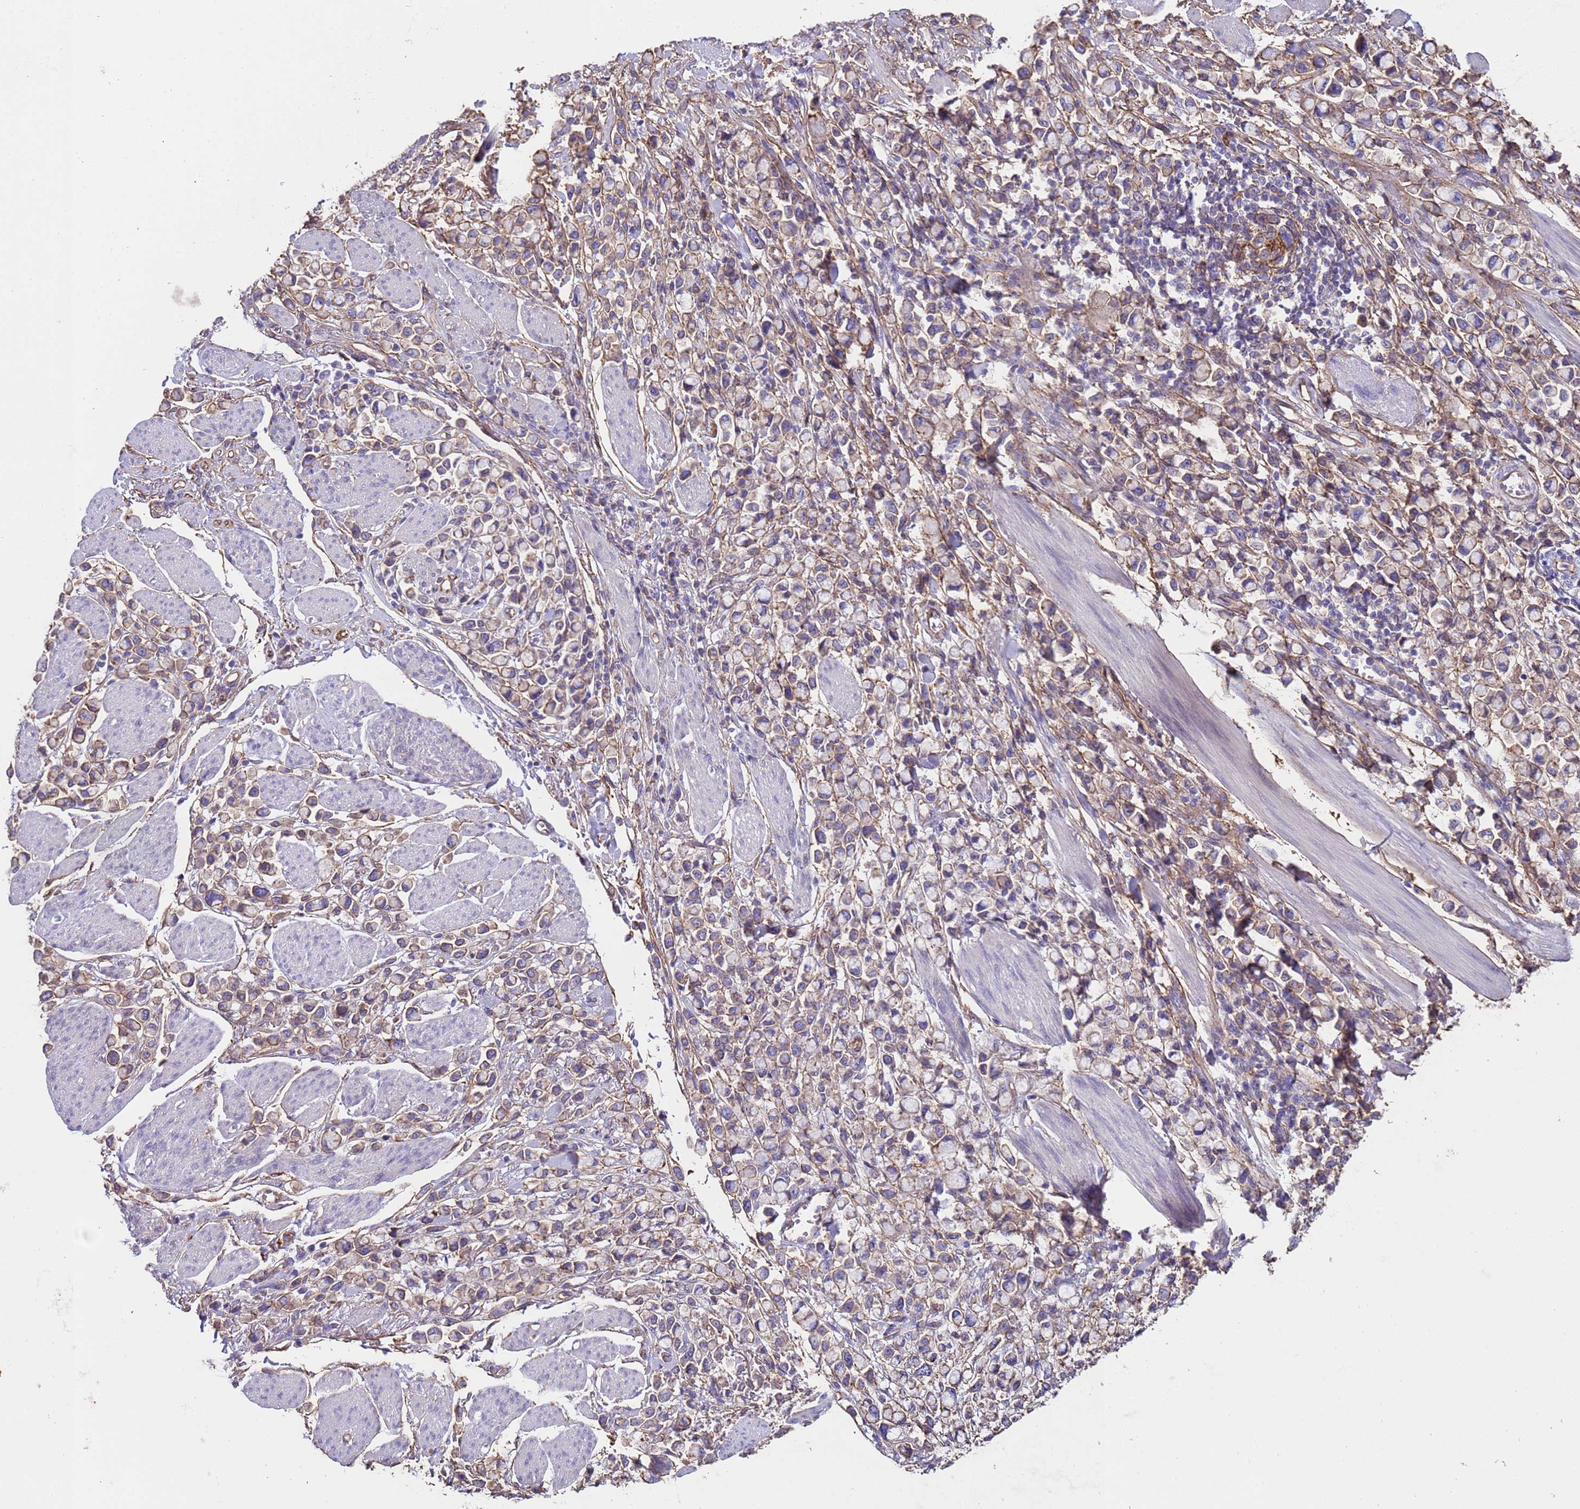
{"staining": {"intensity": "weak", "quantity": "25%-75%", "location": "cytoplasmic/membranous"}, "tissue": "stomach cancer", "cell_type": "Tumor cells", "image_type": "cancer", "snomed": [{"axis": "morphology", "description": "Adenocarcinoma, NOS"}, {"axis": "topography", "description": "Stomach"}], "caption": "A micrograph showing weak cytoplasmic/membranous expression in approximately 25%-75% of tumor cells in stomach adenocarcinoma, as visualized by brown immunohistochemical staining.", "gene": "ZNF248", "patient": {"sex": "female", "age": 81}}